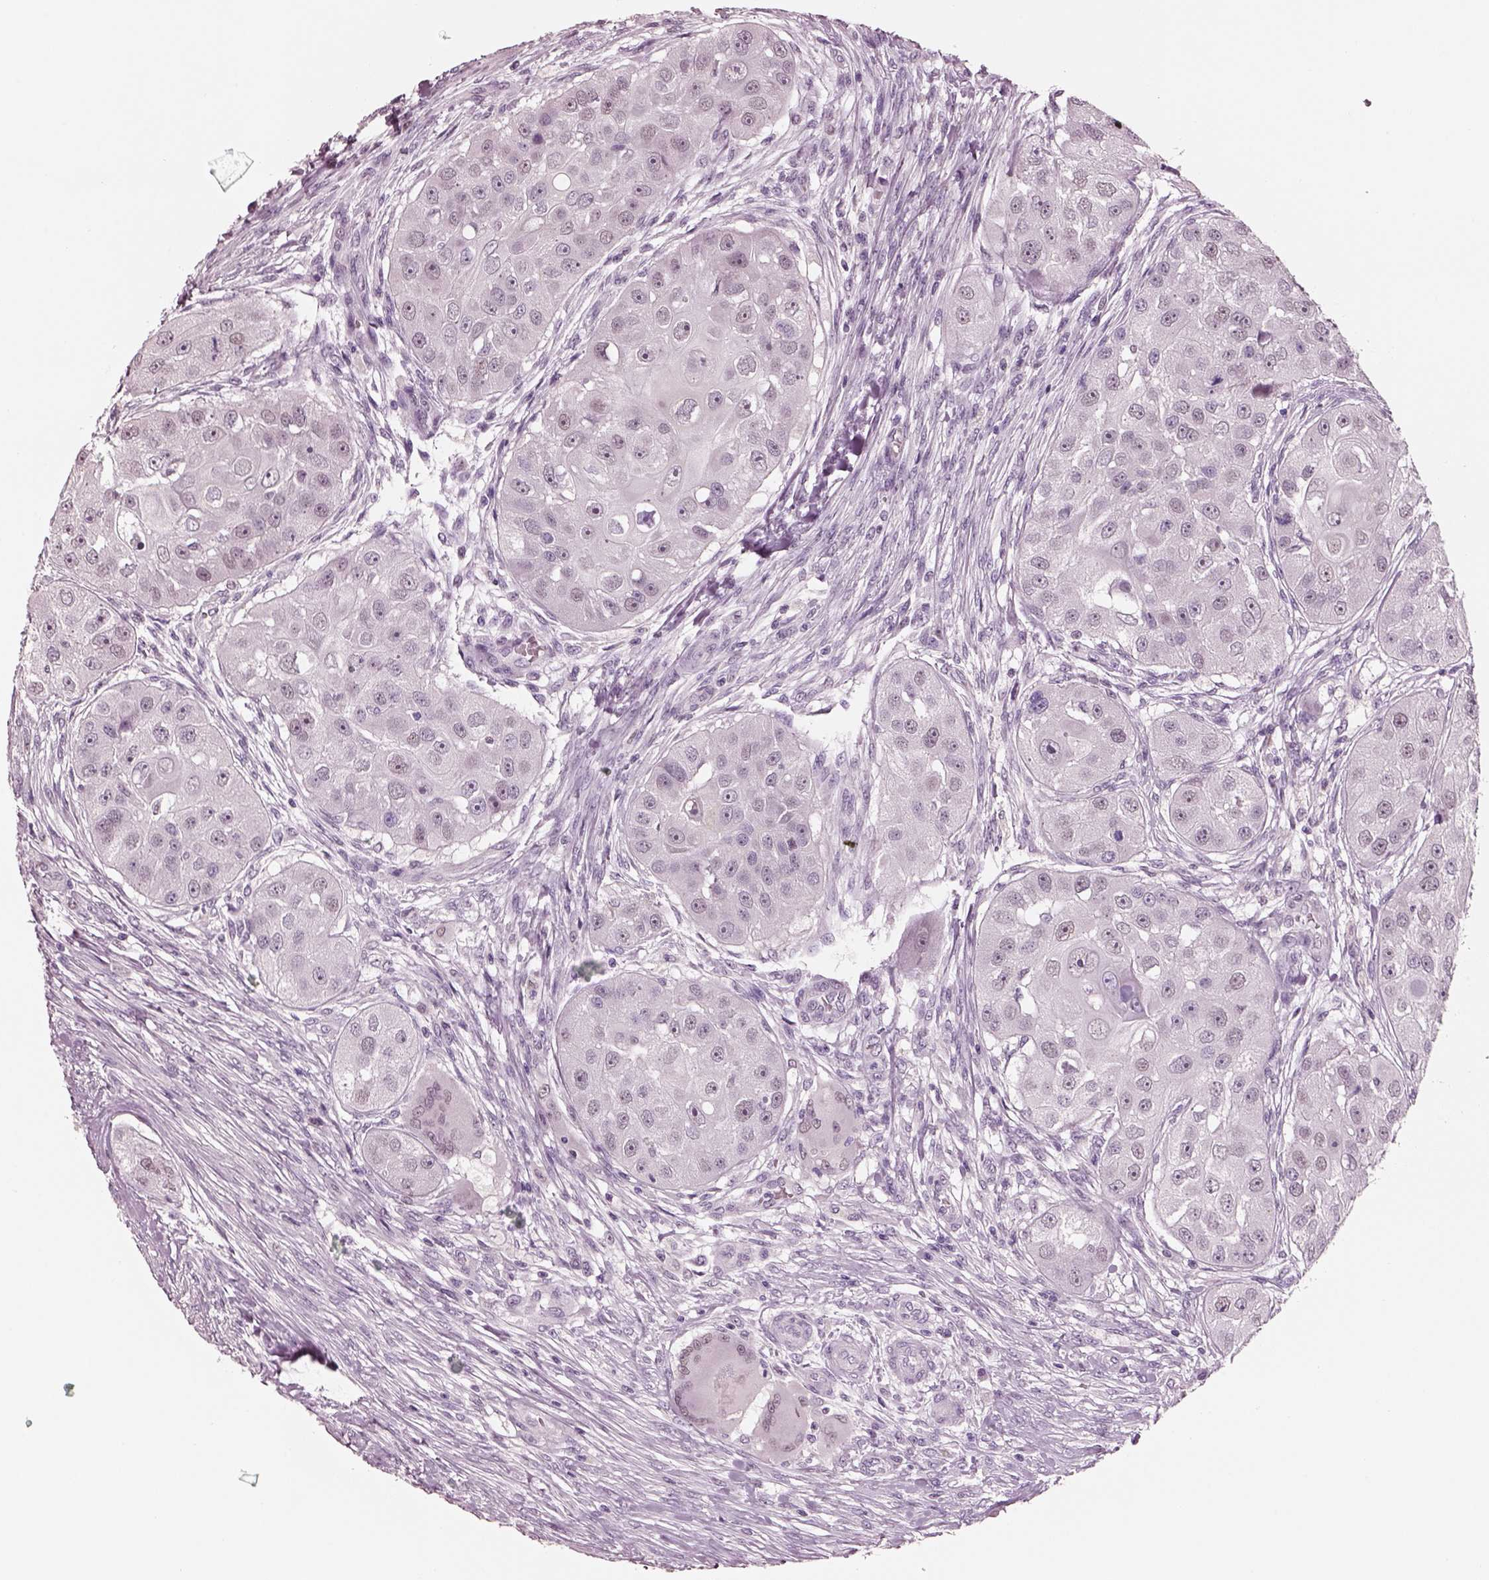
{"staining": {"intensity": "weak", "quantity": "<25%", "location": "nuclear"}, "tissue": "head and neck cancer", "cell_type": "Tumor cells", "image_type": "cancer", "snomed": [{"axis": "morphology", "description": "Squamous cell carcinoma, NOS"}, {"axis": "topography", "description": "Head-Neck"}], "caption": "This photomicrograph is of head and neck cancer (squamous cell carcinoma) stained with immunohistochemistry (IHC) to label a protein in brown with the nuclei are counter-stained blue. There is no staining in tumor cells.", "gene": "ELSPBP1", "patient": {"sex": "male", "age": 51}}